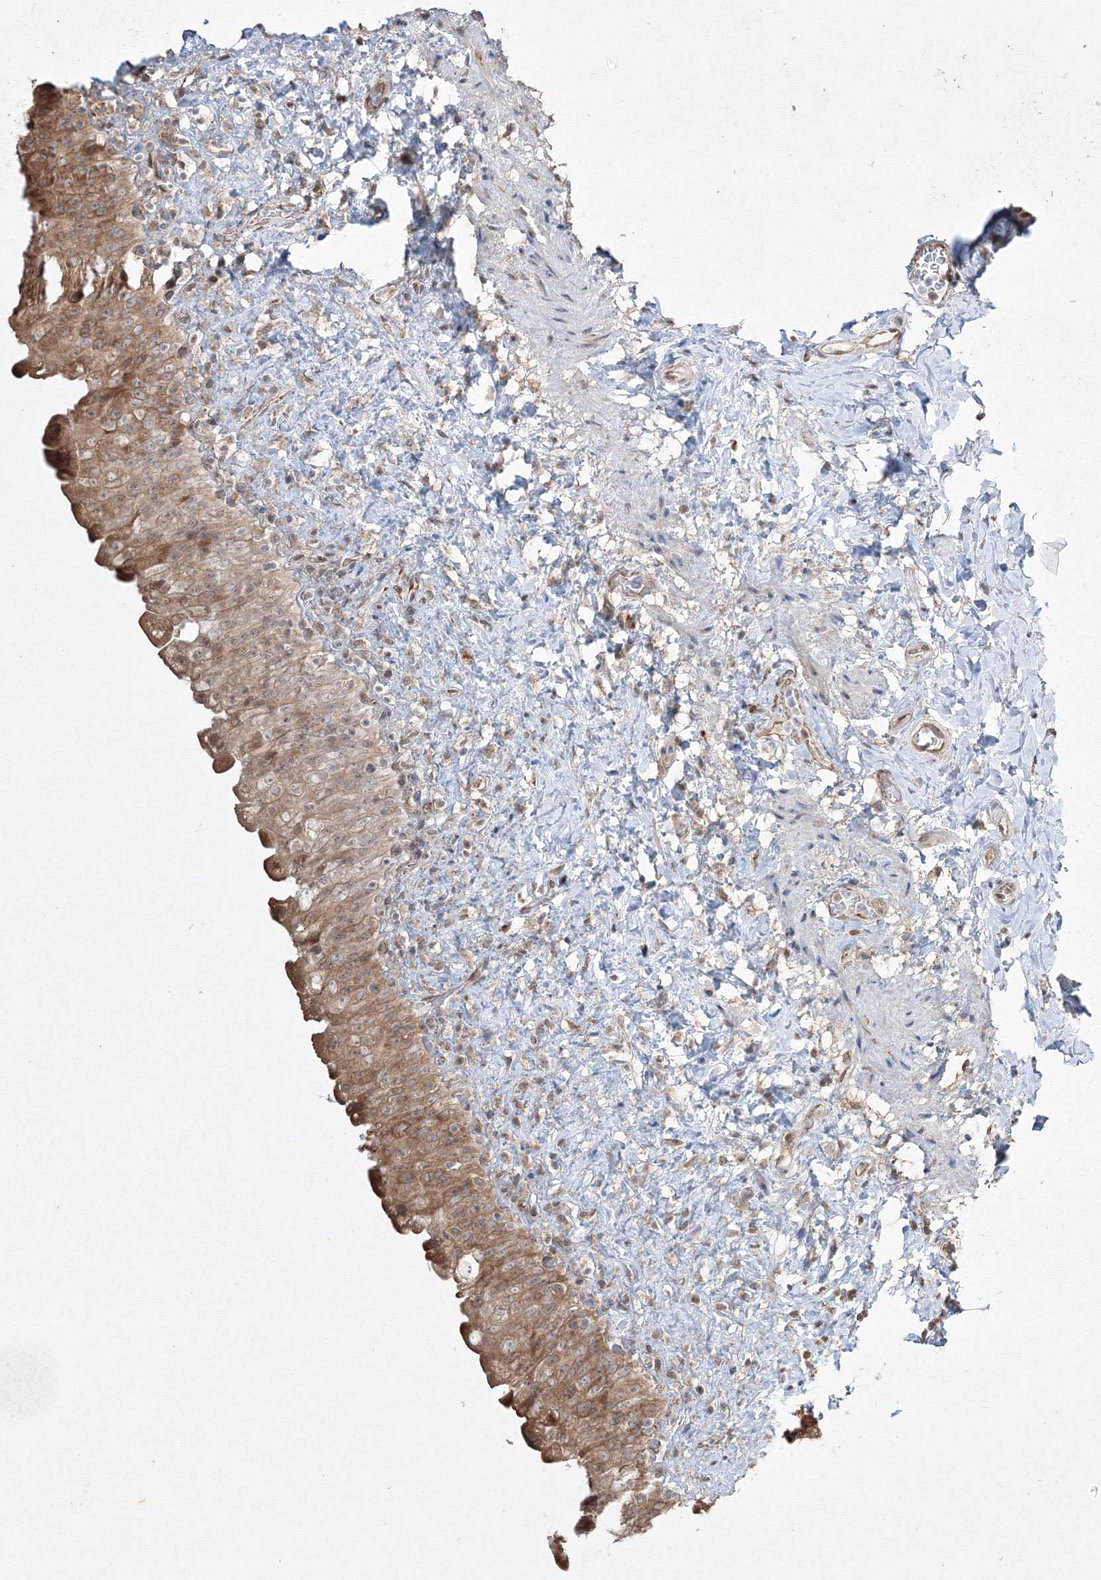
{"staining": {"intensity": "moderate", "quantity": ">75%", "location": "cytoplasmic/membranous"}, "tissue": "urinary bladder", "cell_type": "Urothelial cells", "image_type": "normal", "snomed": [{"axis": "morphology", "description": "Normal tissue, NOS"}, {"axis": "topography", "description": "Urinary bladder"}], "caption": "DAB immunohistochemical staining of unremarkable human urinary bladder shows moderate cytoplasmic/membranous protein staining in about >75% of urothelial cells. Immunohistochemistry (ihc) stains the protein in brown and the nuclei are stained blue.", "gene": "FBXL8", "patient": {"sex": "female", "age": 27}}